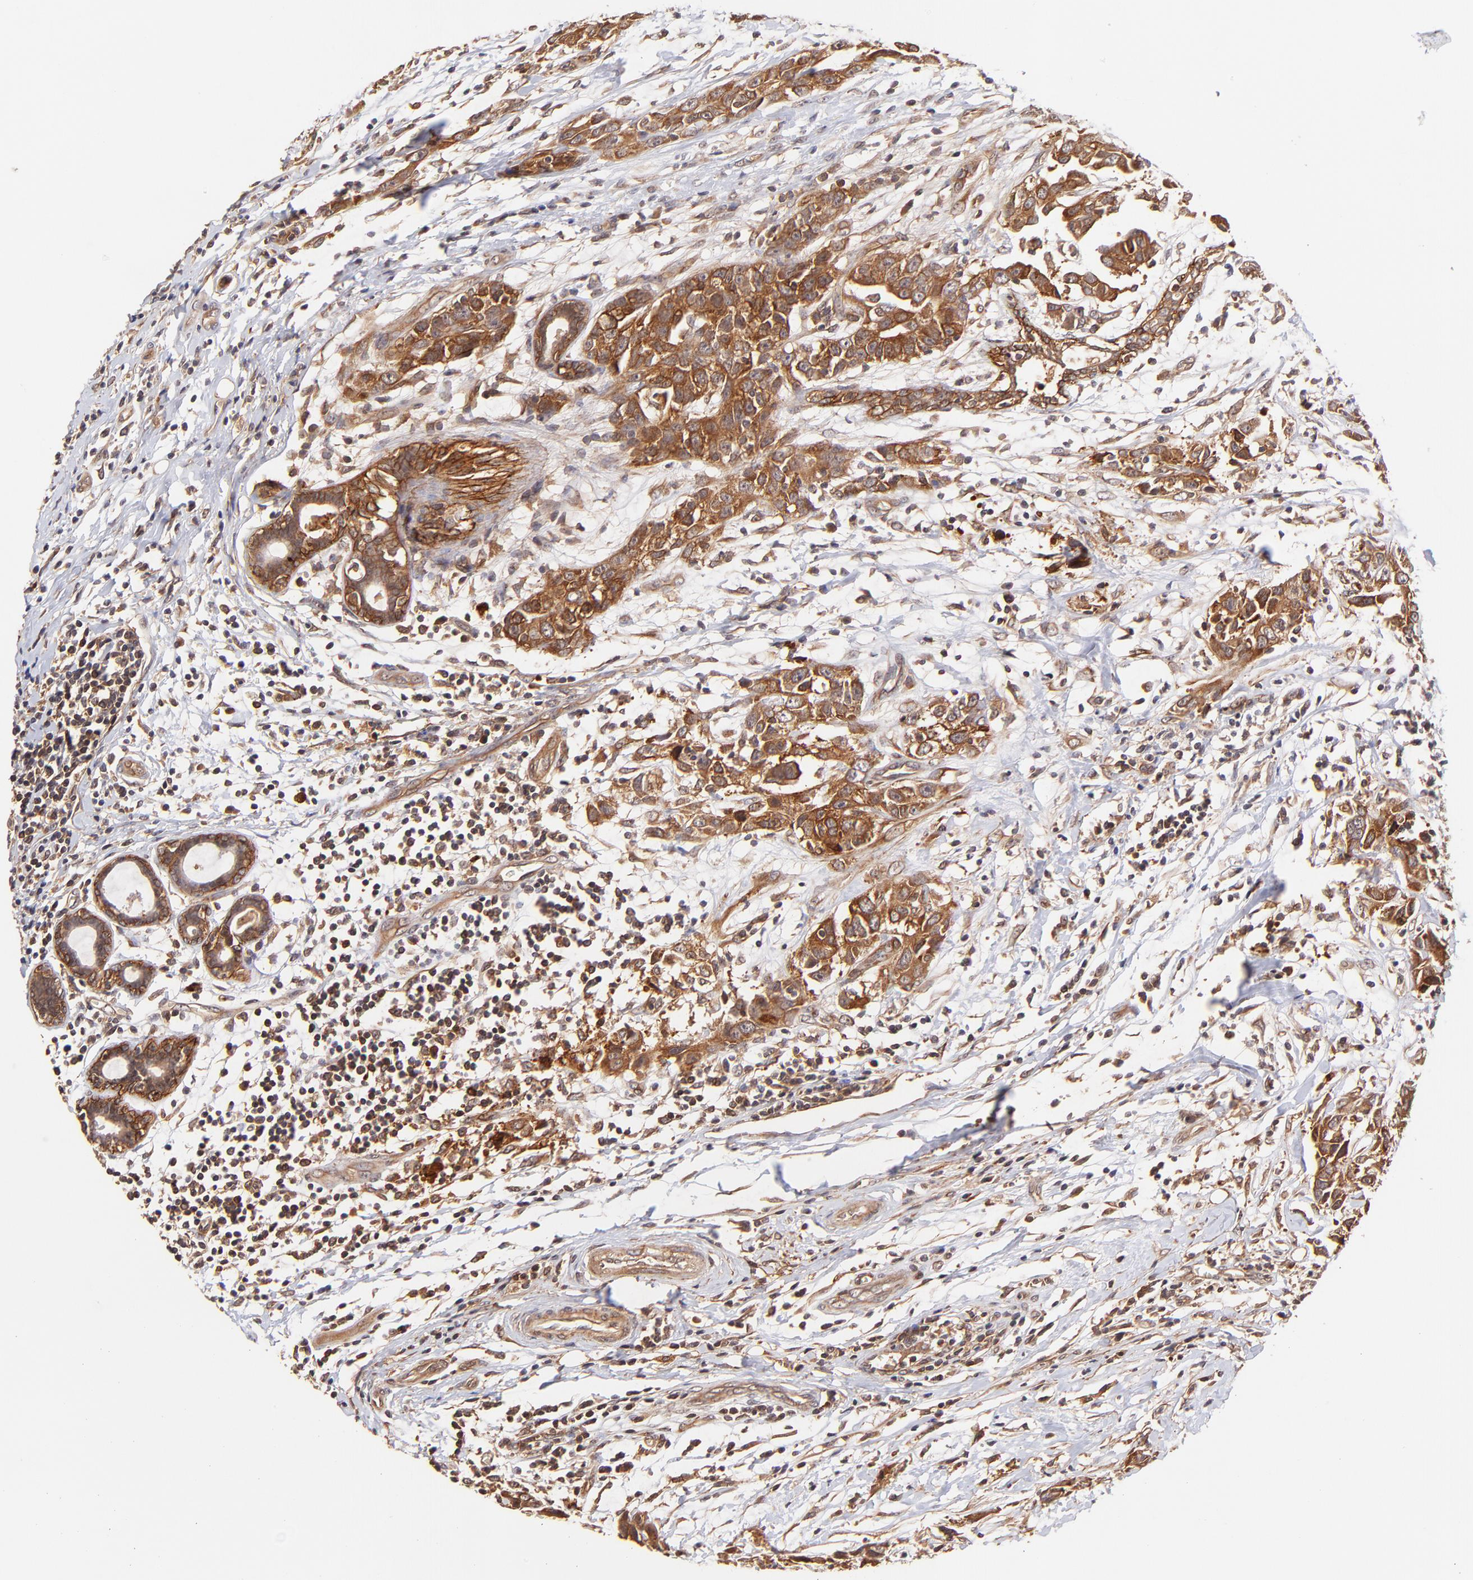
{"staining": {"intensity": "strong", "quantity": ">75%", "location": "cytoplasmic/membranous"}, "tissue": "breast cancer", "cell_type": "Tumor cells", "image_type": "cancer", "snomed": [{"axis": "morphology", "description": "Duct carcinoma"}, {"axis": "topography", "description": "Breast"}], "caption": "Tumor cells exhibit high levels of strong cytoplasmic/membranous expression in about >75% of cells in breast cancer.", "gene": "ITGB1", "patient": {"sex": "female", "age": 50}}